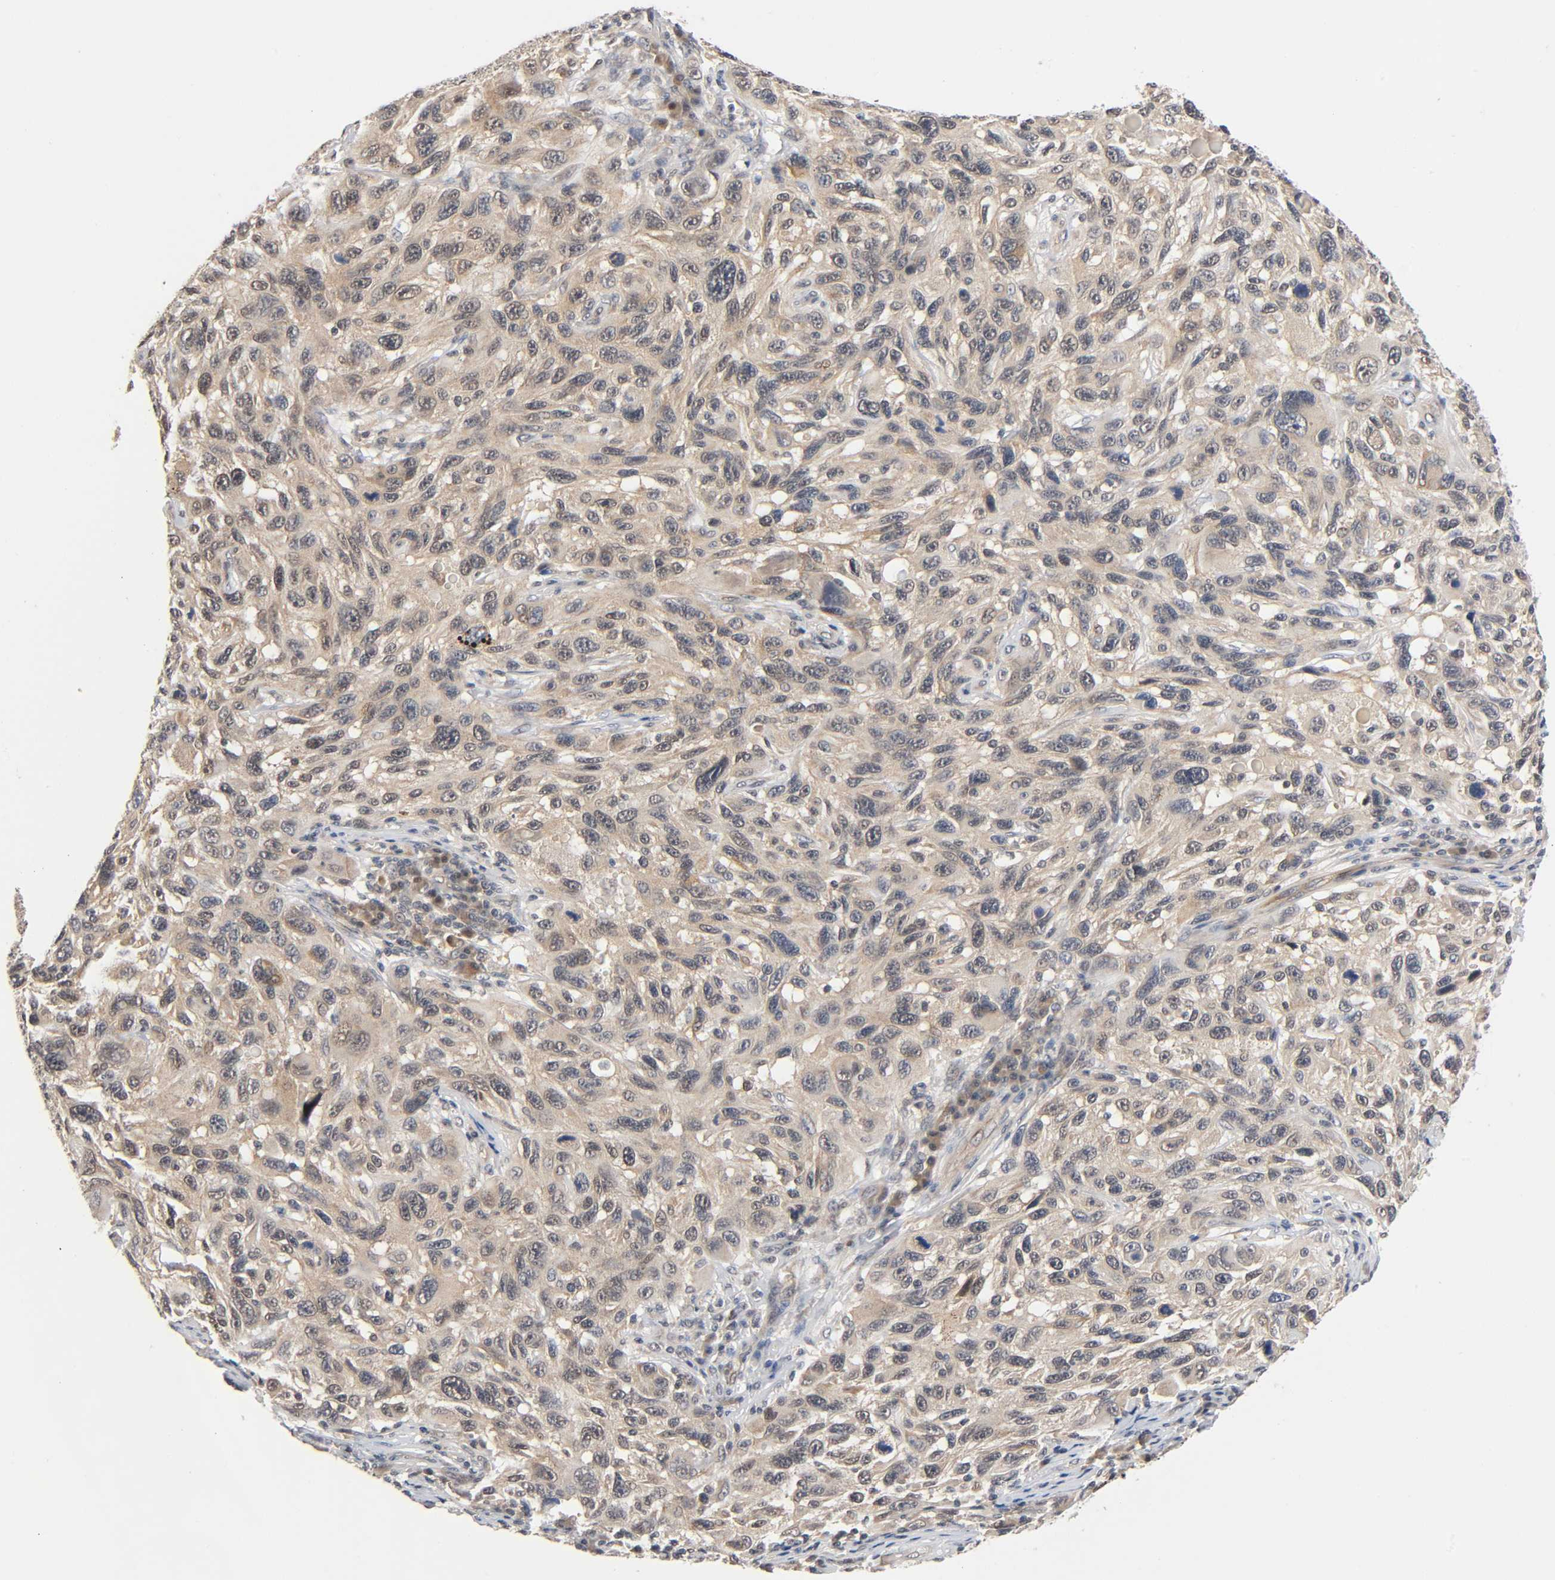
{"staining": {"intensity": "weak", "quantity": ">75%", "location": "cytoplasmic/membranous"}, "tissue": "melanoma", "cell_type": "Tumor cells", "image_type": "cancer", "snomed": [{"axis": "morphology", "description": "Malignant melanoma, NOS"}, {"axis": "topography", "description": "Skin"}], "caption": "Malignant melanoma stained with immunohistochemistry (IHC) reveals weak cytoplasmic/membranous positivity in about >75% of tumor cells. Using DAB (3,3'-diaminobenzidine) (brown) and hematoxylin (blue) stains, captured at high magnification using brightfield microscopy.", "gene": "PRKAB1", "patient": {"sex": "male", "age": 53}}